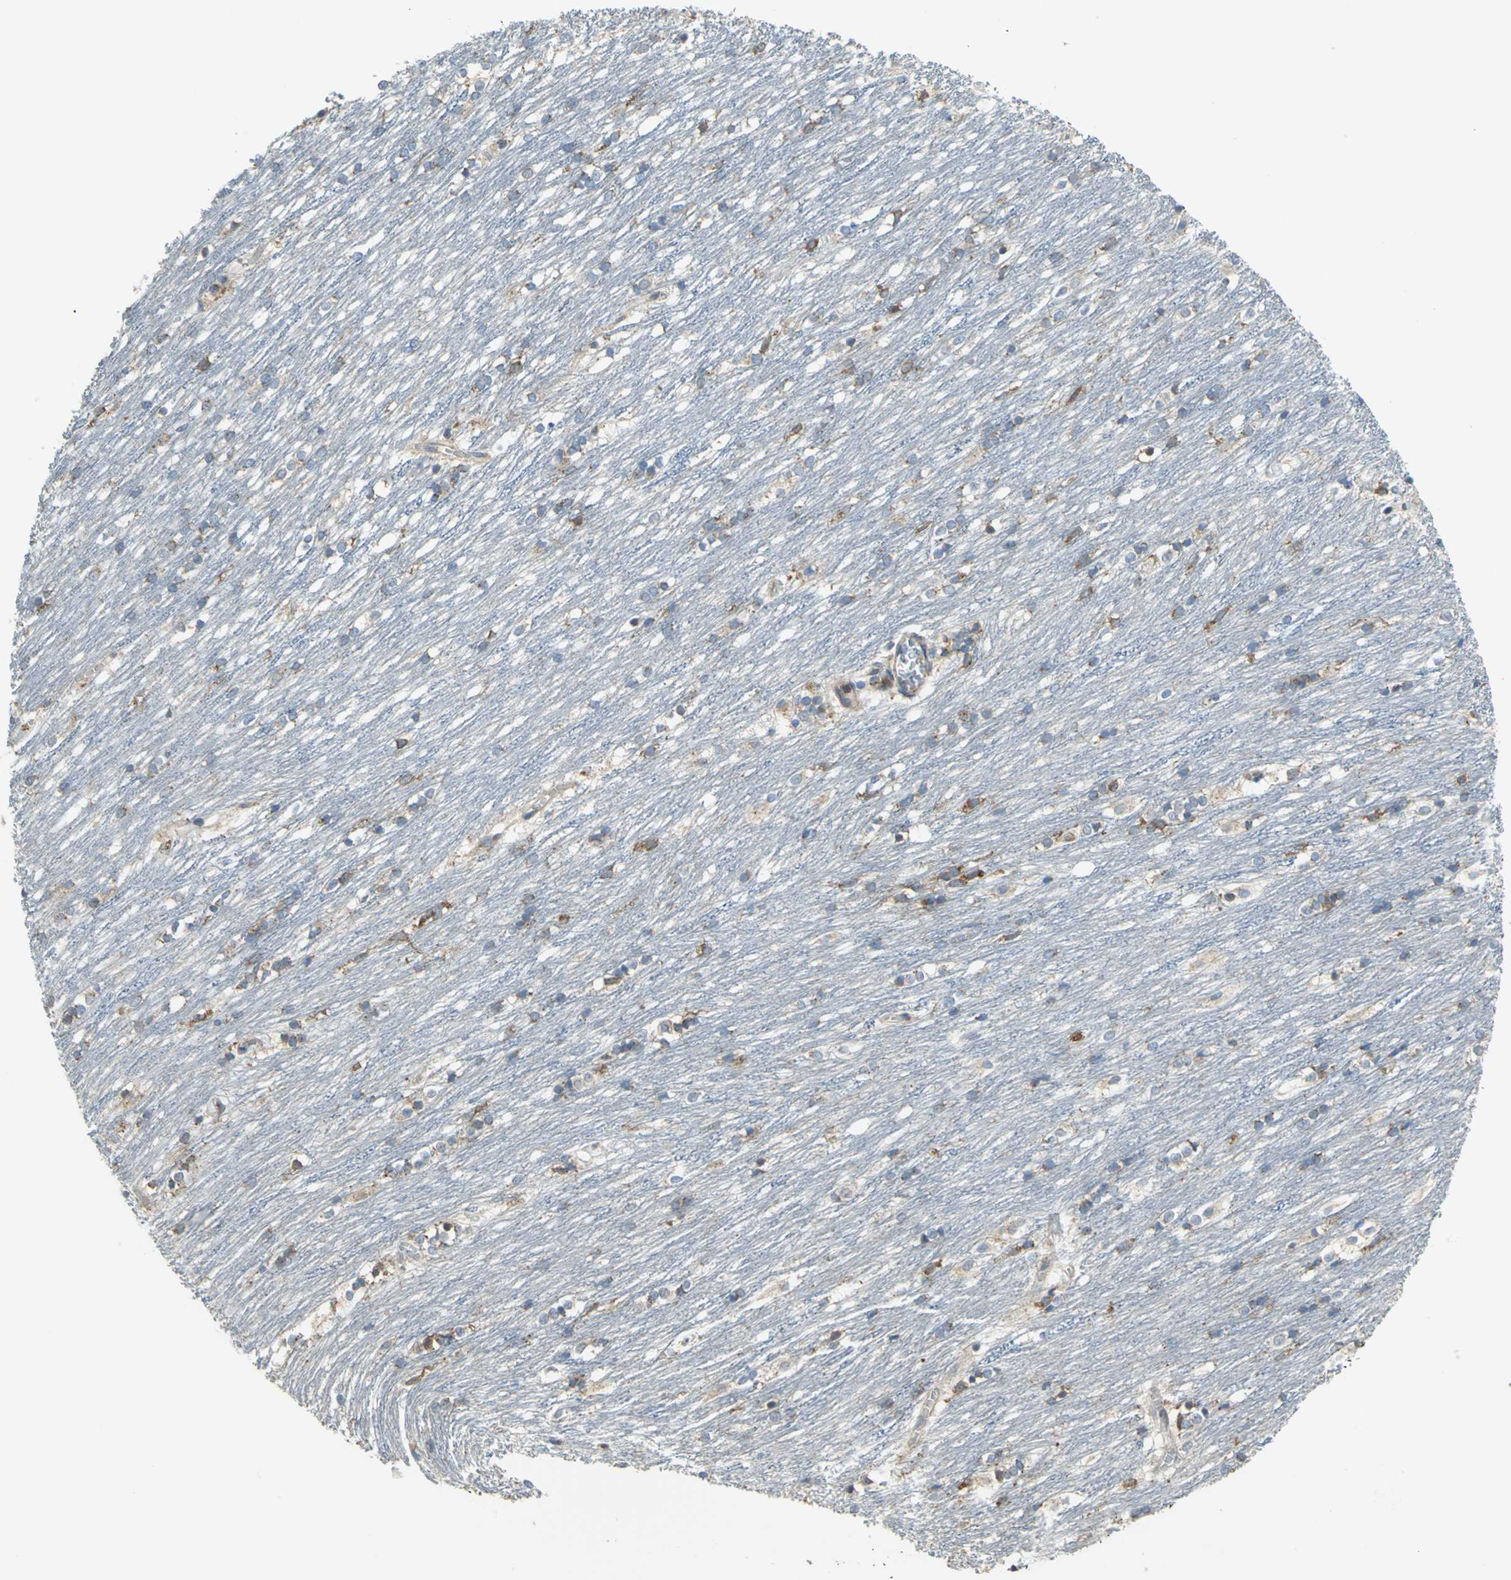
{"staining": {"intensity": "weak", "quantity": "25%-75%", "location": "cytoplasmic/membranous,nuclear"}, "tissue": "caudate", "cell_type": "Glial cells", "image_type": "normal", "snomed": [{"axis": "morphology", "description": "Normal tissue, NOS"}, {"axis": "topography", "description": "Lateral ventricle wall"}], "caption": "Weak cytoplasmic/membranous,nuclear staining is seen in about 25%-75% of glial cells in unremarkable caudate.", "gene": "DIAPH2", "patient": {"sex": "female", "age": 19}}